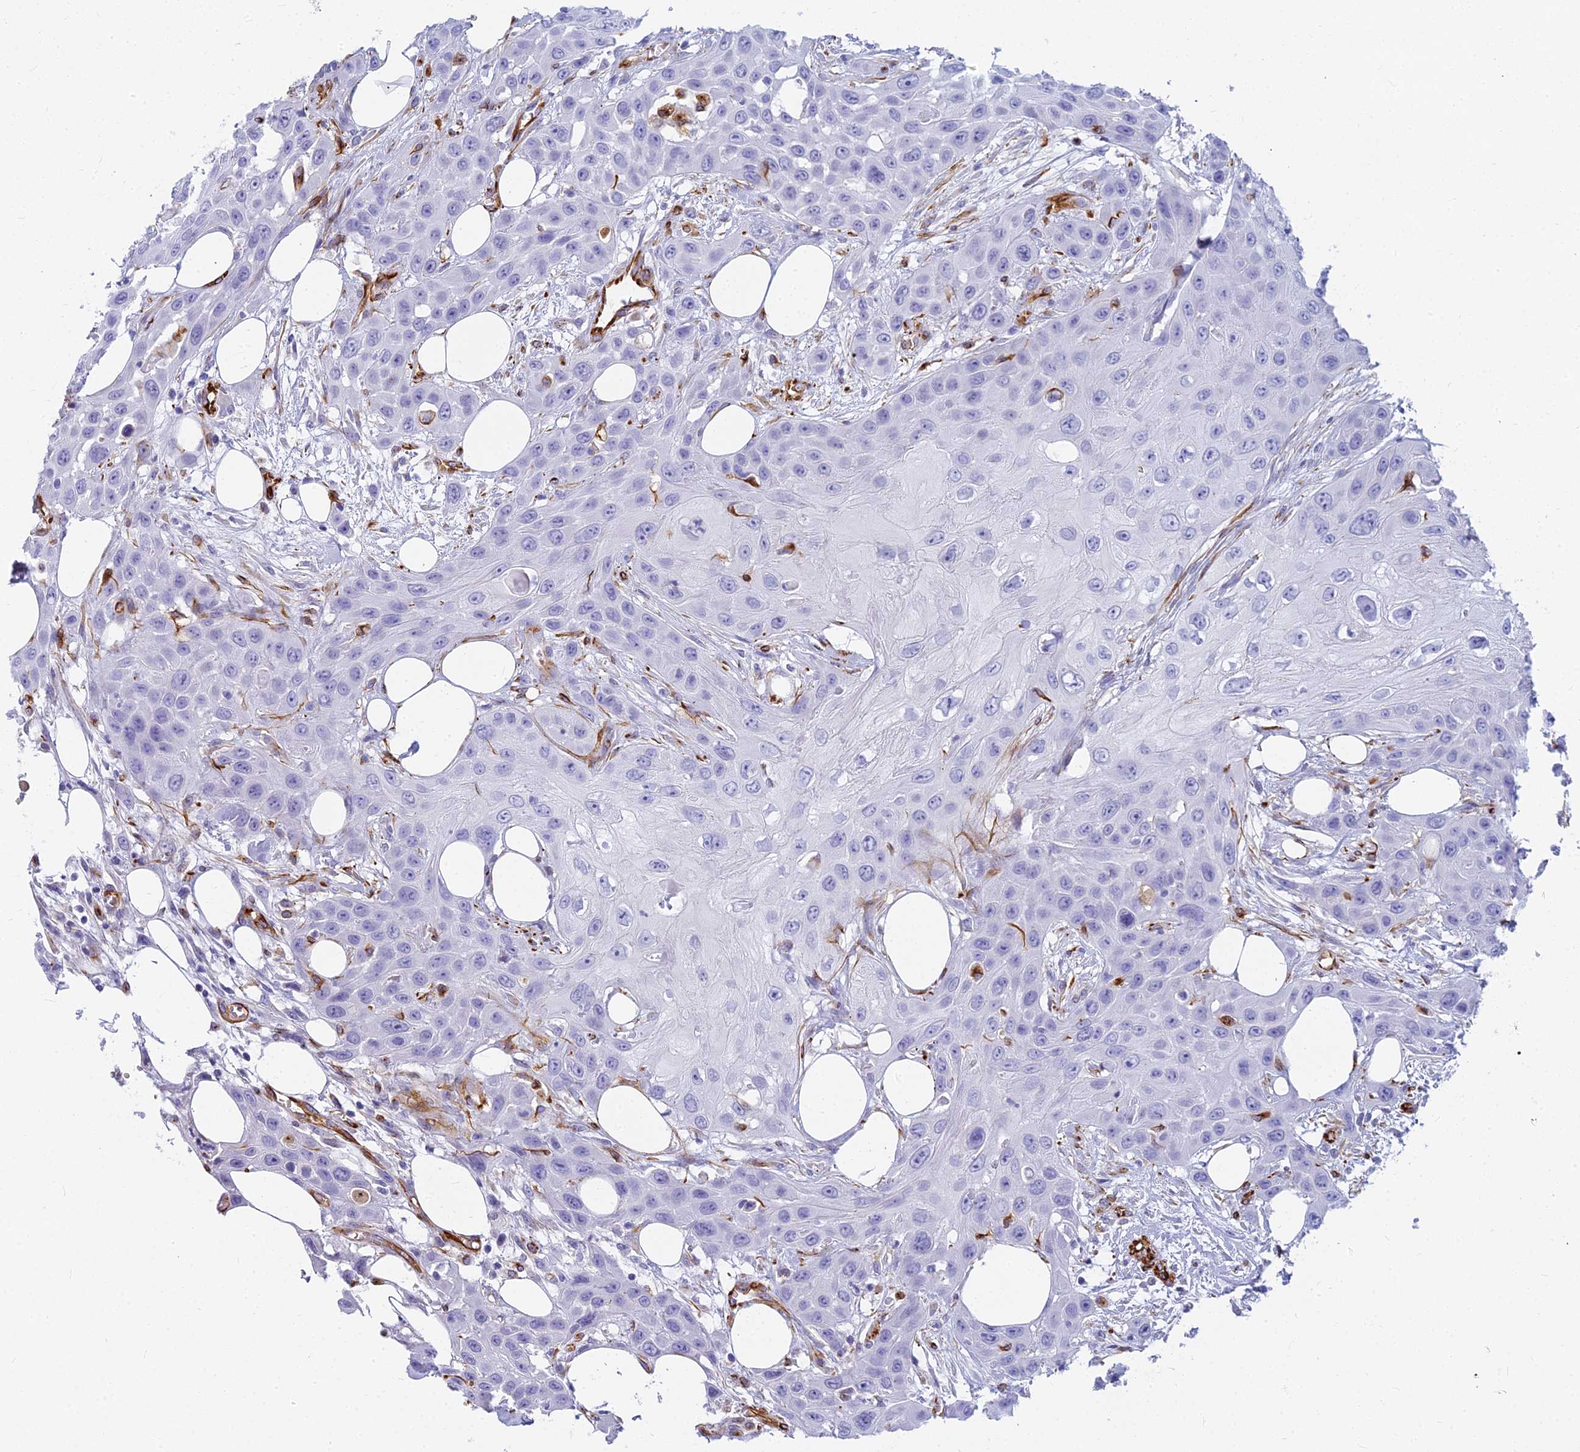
{"staining": {"intensity": "negative", "quantity": "none", "location": "none"}, "tissue": "head and neck cancer", "cell_type": "Tumor cells", "image_type": "cancer", "snomed": [{"axis": "morphology", "description": "Squamous cell carcinoma, NOS"}, {"axis": "topography", "description": "Head-Neck"}], "caption": "Protein analysis of head and neck squamous cell carcinoma reveals no significant expression in tumor cells. The staining is performed using DAB brown chromogen with nuclei counter-stained in using hematoxylin.", "gene": "EVI2A", "patient": {"sex": "male", "age": 81}}